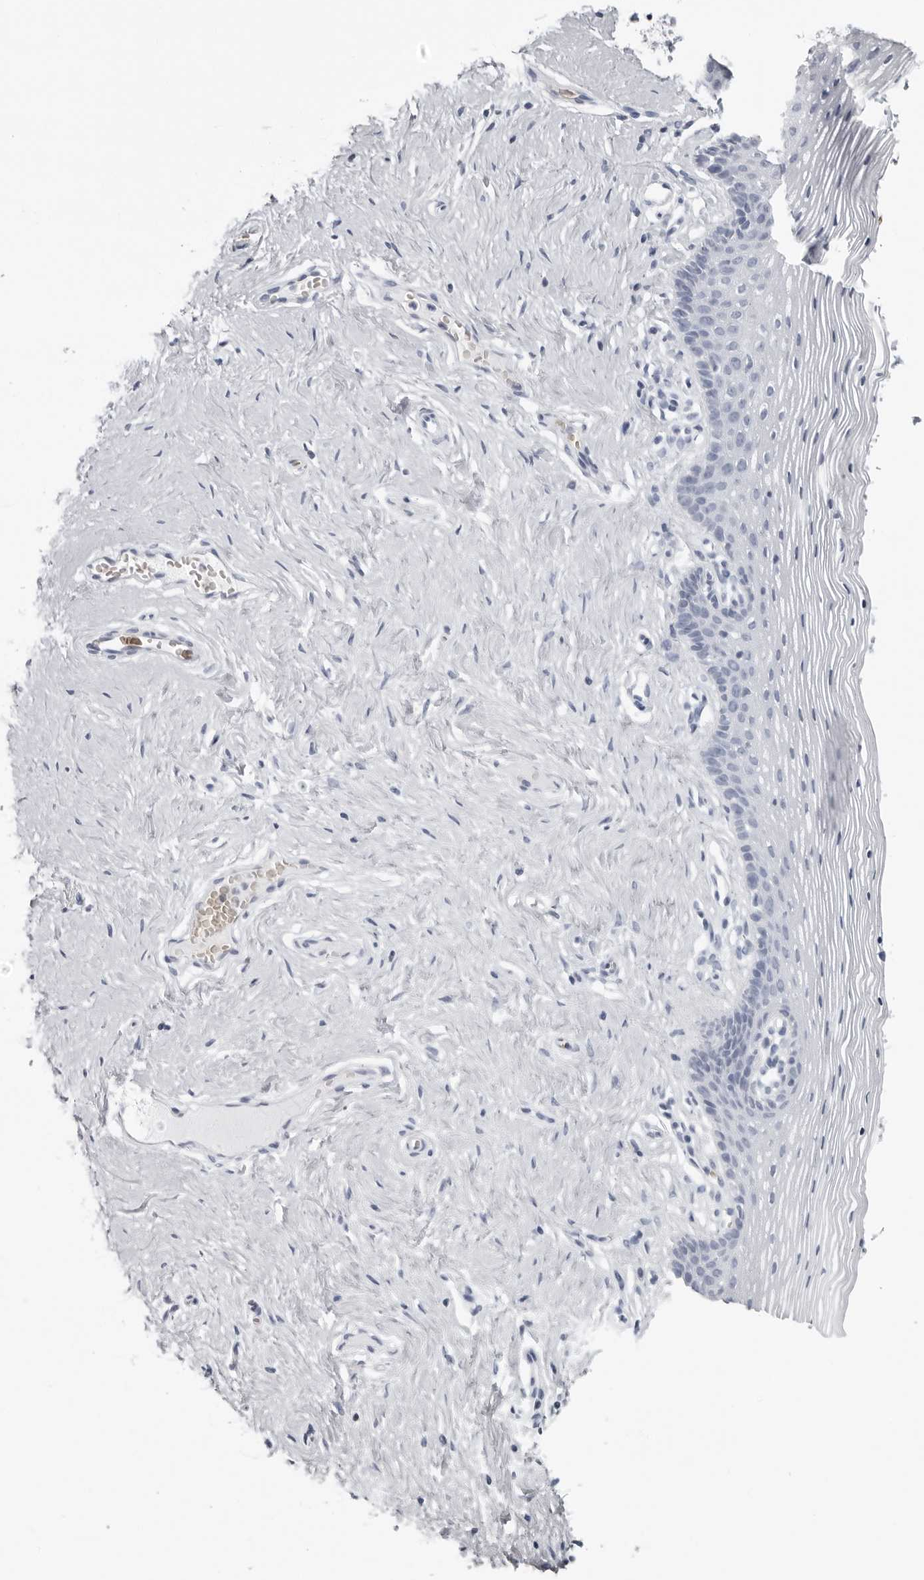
{"staining": {"intensity": "negative", "quantity": "none", "location": "none"}, "tissue": "vagina", "cell_type": "Squamous epithelial cells", "image_type": "normal", "snomed": [{"axis": "morphology", "description": "Normal tissue, NOS"}, {"axis": "topography", "description": "Vagina"}], "caption": "IHC of unremarkable human vagina displays no staining in squamous epithelial cells.", "gene": "EPB41", "patient": {"sex": "female", "age": 32}}